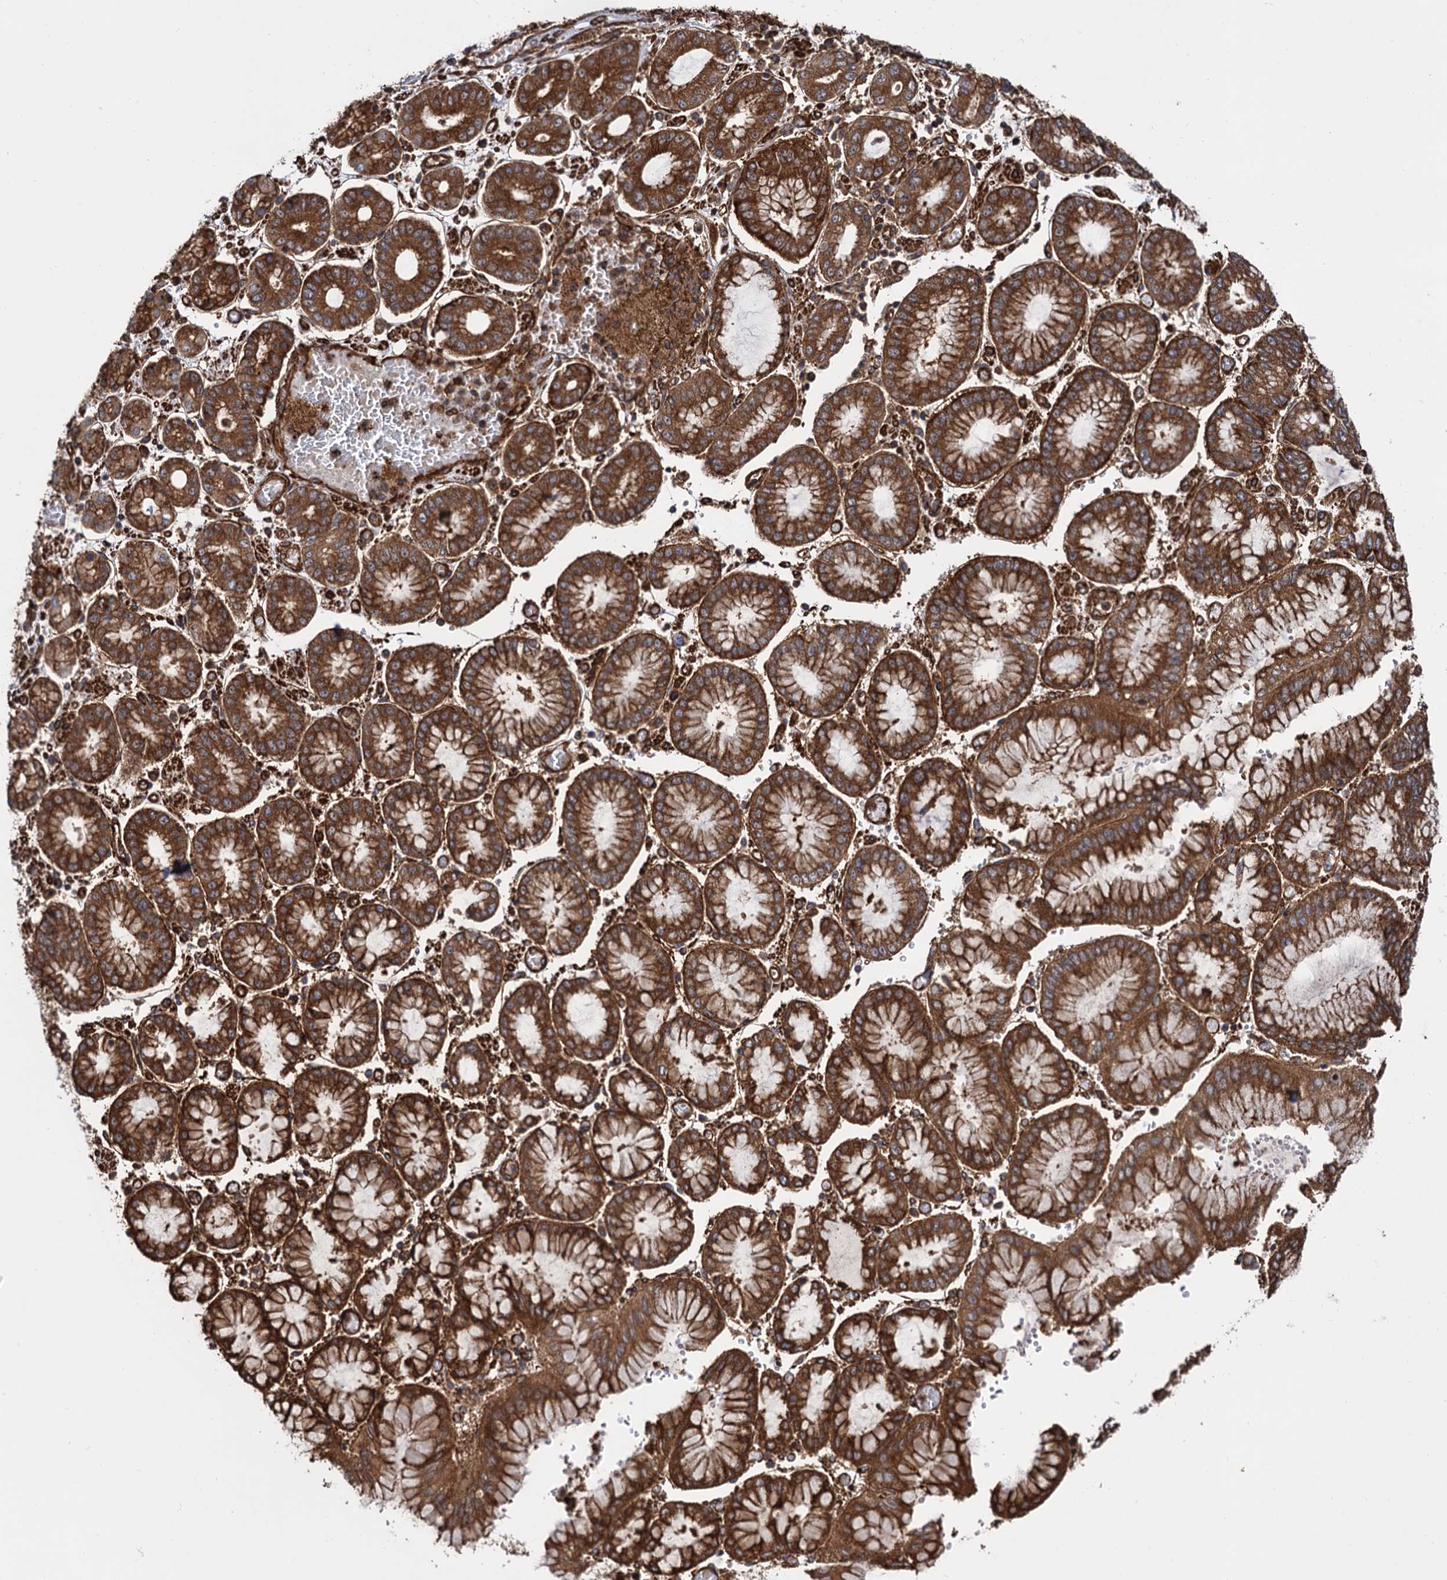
{"staining": {"intensity": "strong", "quantity": ">75%", "location": "cytoplasmic/membranous"}, "tissue": "stomach cancer", "cell_type": "Tumor cells", "image_type": "cancer", "snomed": [{"axis": "morphology", "description": "Adenocarcinoma, NOS"}, {"axis": "topography", "description": "Stomach"}], "caption": "A histopathology image of stomach adenocarcinoma stained for a protein reveals strong cytoplasmic/membranous brown staining in tumor cells.", "gene": "ATP8B4", "patient": {"sex": "male", "age": 76}}